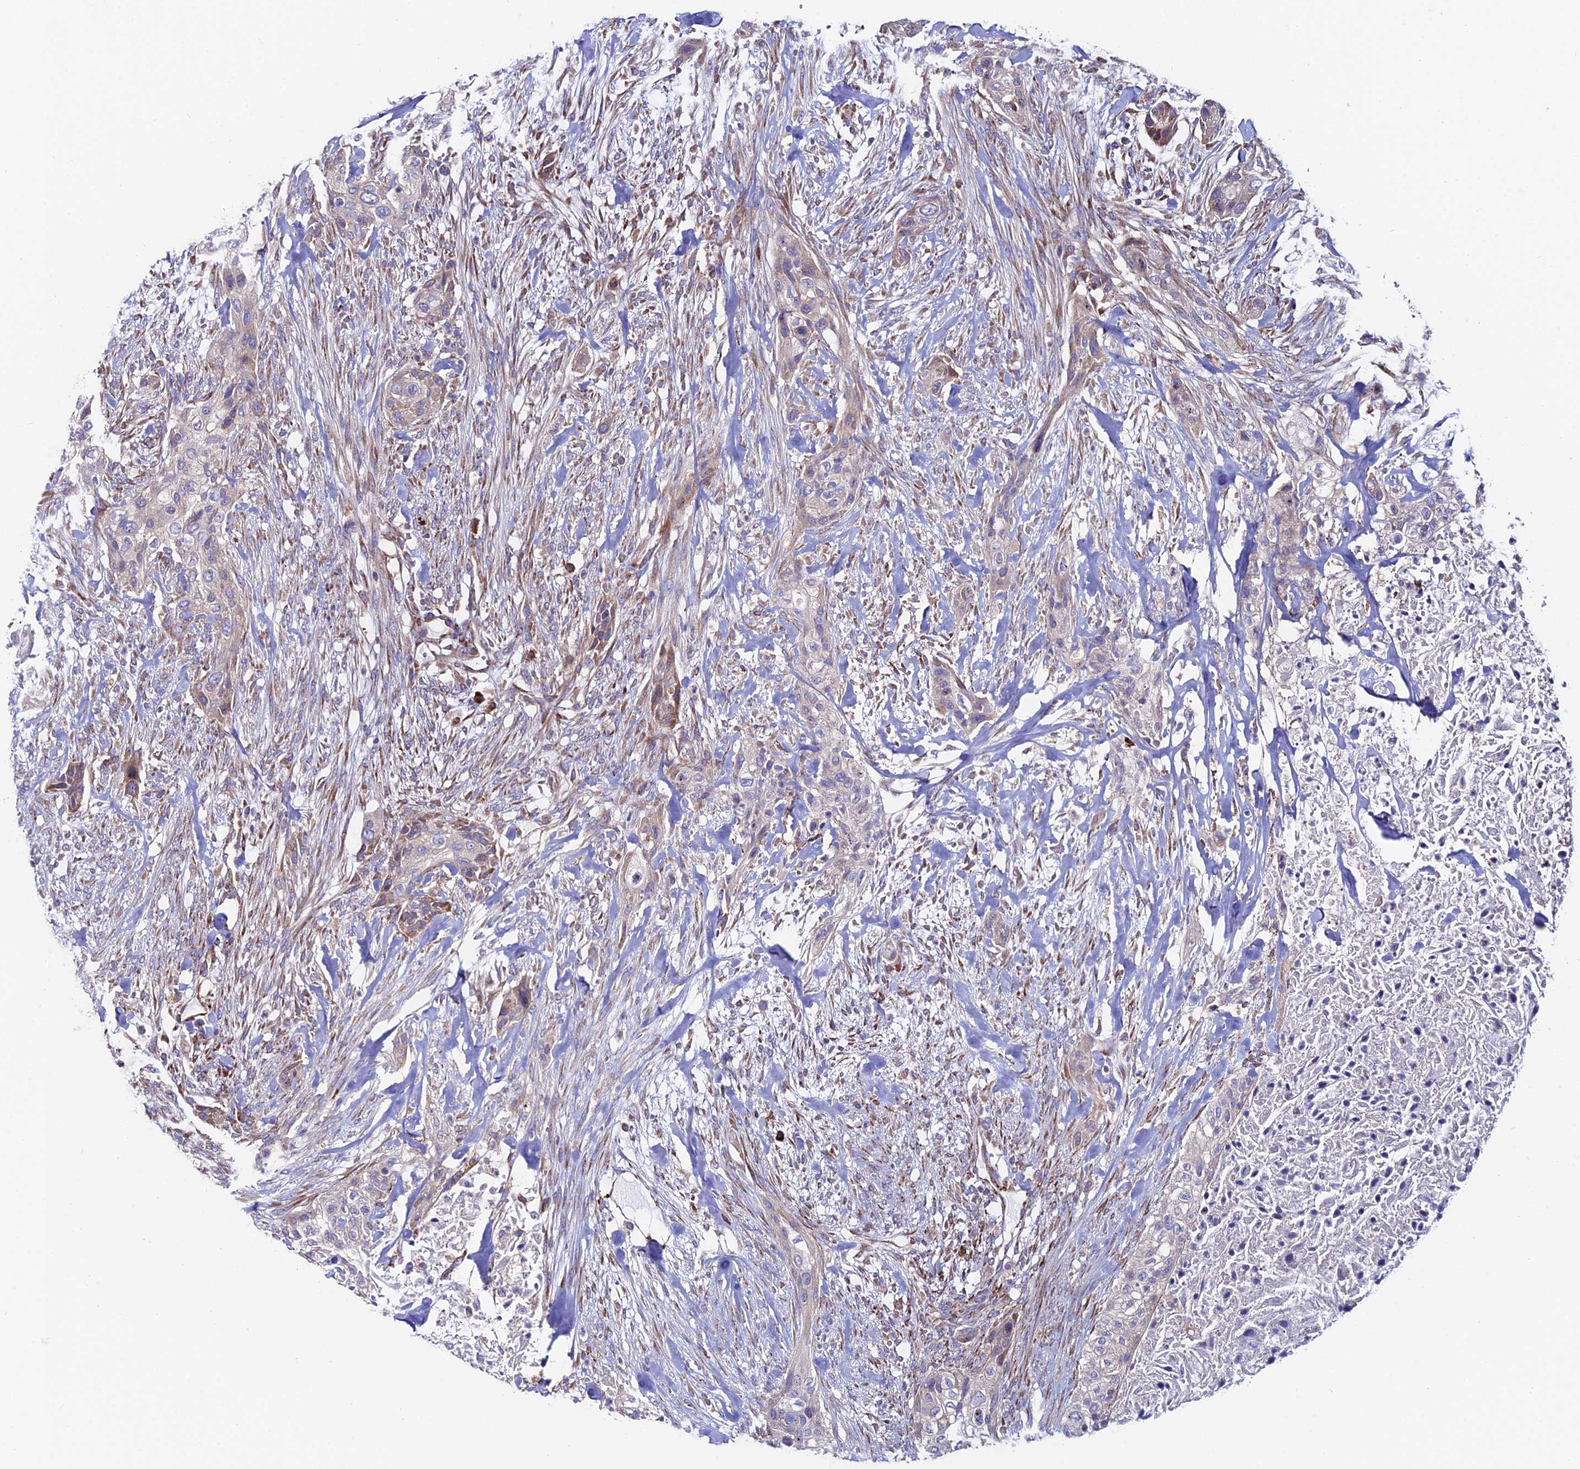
{"staining": {"intensity": "weak", "quantity": "<25%", "location": "cytoplasmic/membranous"}, "tissue": "urothelial cancer", "cell_type": "Tumor cells", "image_type": "cancer", "snomed": [{"axis": "morphology", "description": "Urothelial carcinoma, High grade"}, {"axis": "topography", "description": "Urinary bladder"}], "caption": "Immunohistochemistry (IHC) histopathology image of neoplastic tissue: urothelial carcinoma (high-grade) stained with DAB (3,3'-diaminobenzidine) displays no significant protein expression in tumor cells.", "gene": "EIF3K", "patient": {"sex": "male", "age": 35}}